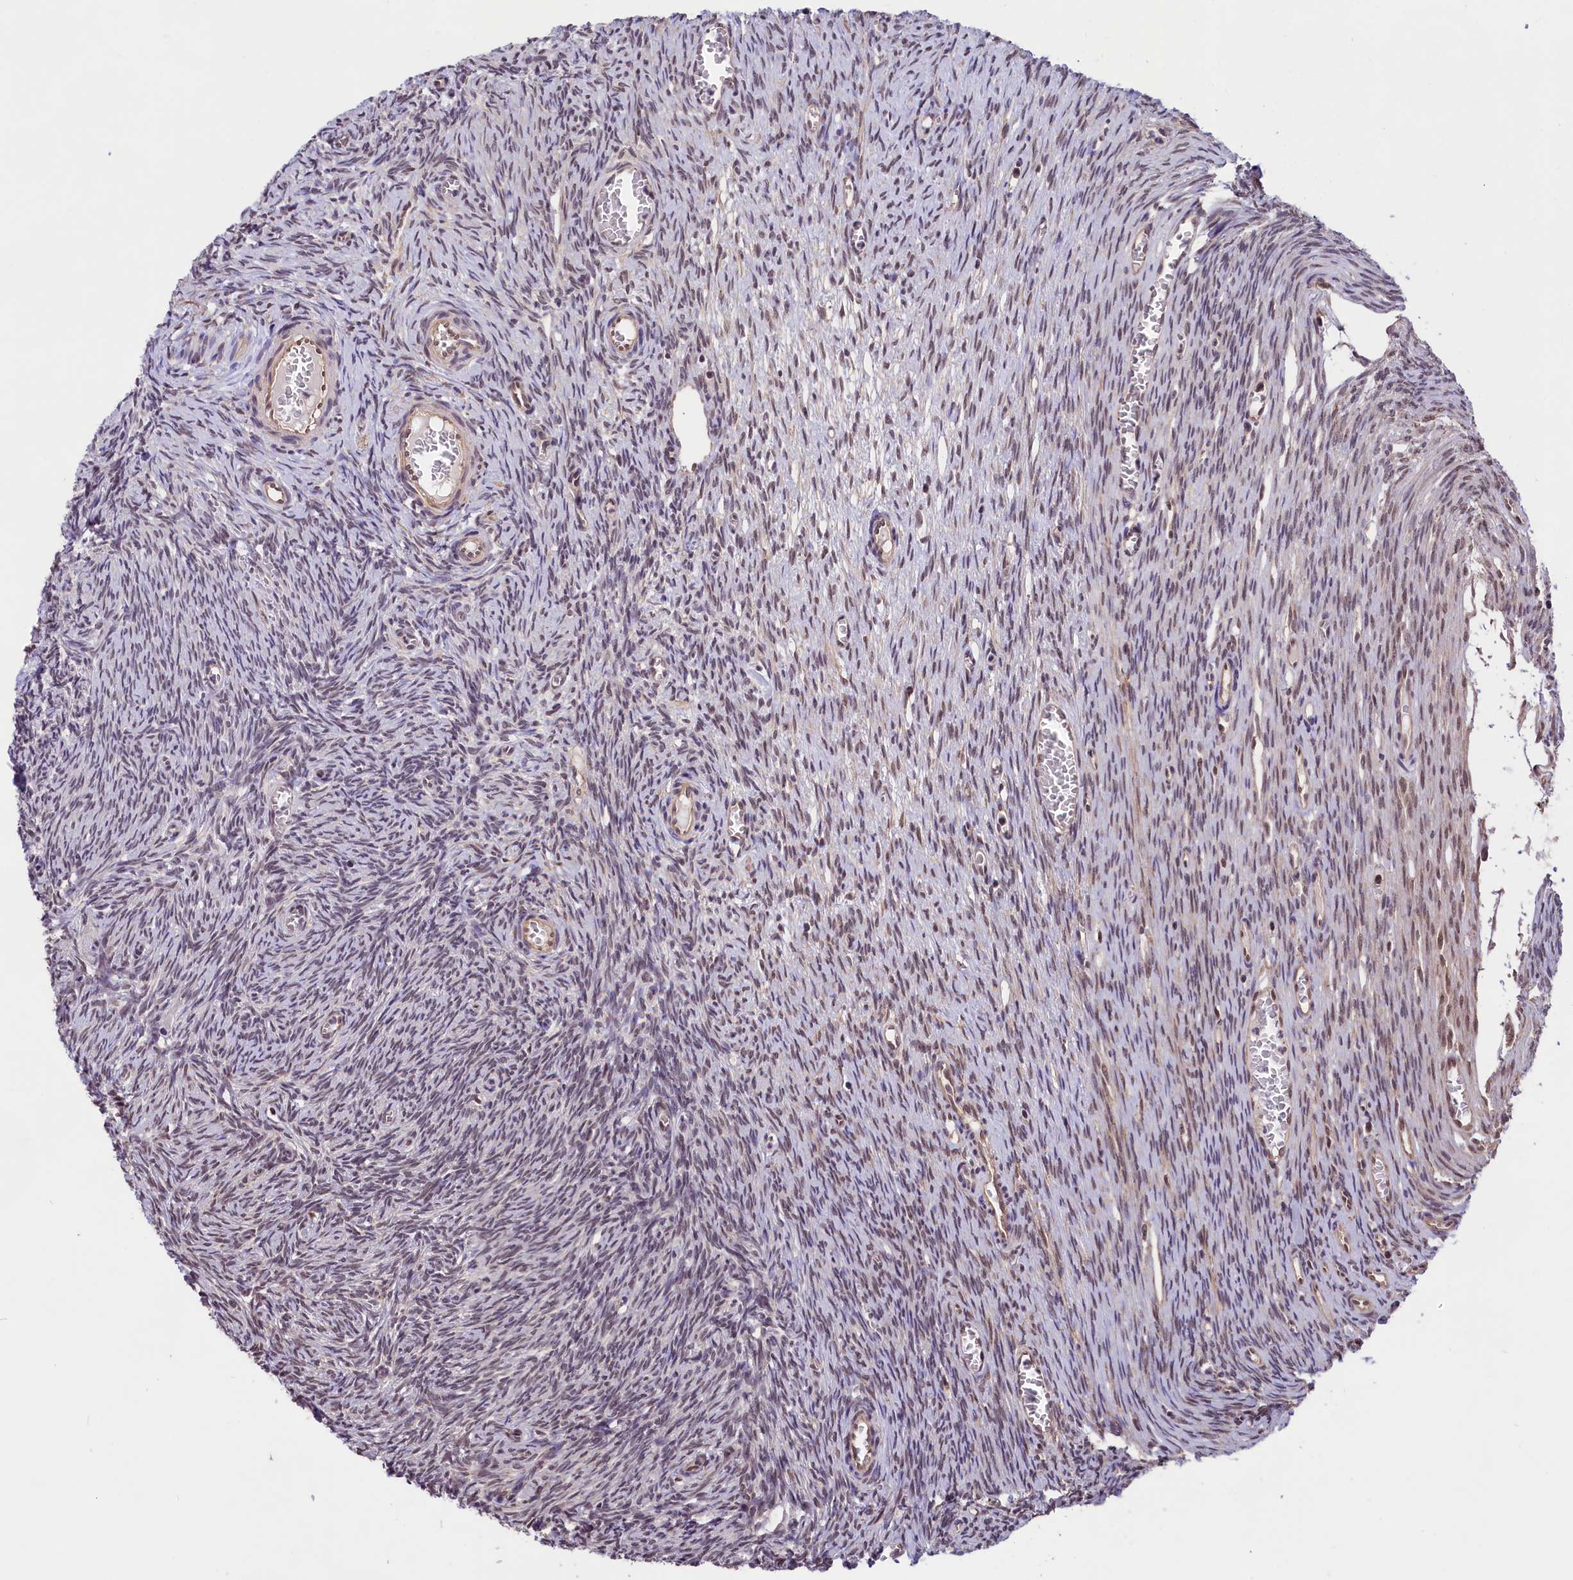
{"staining": {"intensity": "moderate", "quantity": "<25%", "location": "nuclear"}, "tissue": "ovary", "cell_type": "Ovarian stroma cells", "image_type": "normal", "snomed": [{"axis": "morphology", "description": "Normal tissue, NOS"}, {"axis": "topography", "description": "Ovary"}], "caption": "Protein positivity by IHC demonstrates moderate nuclear expression in approximately <25% of ovarian stroma cells in unremarkable ovary.", "gene": "ZC3H4", "patient": {"sex": "female", "age": 44}}